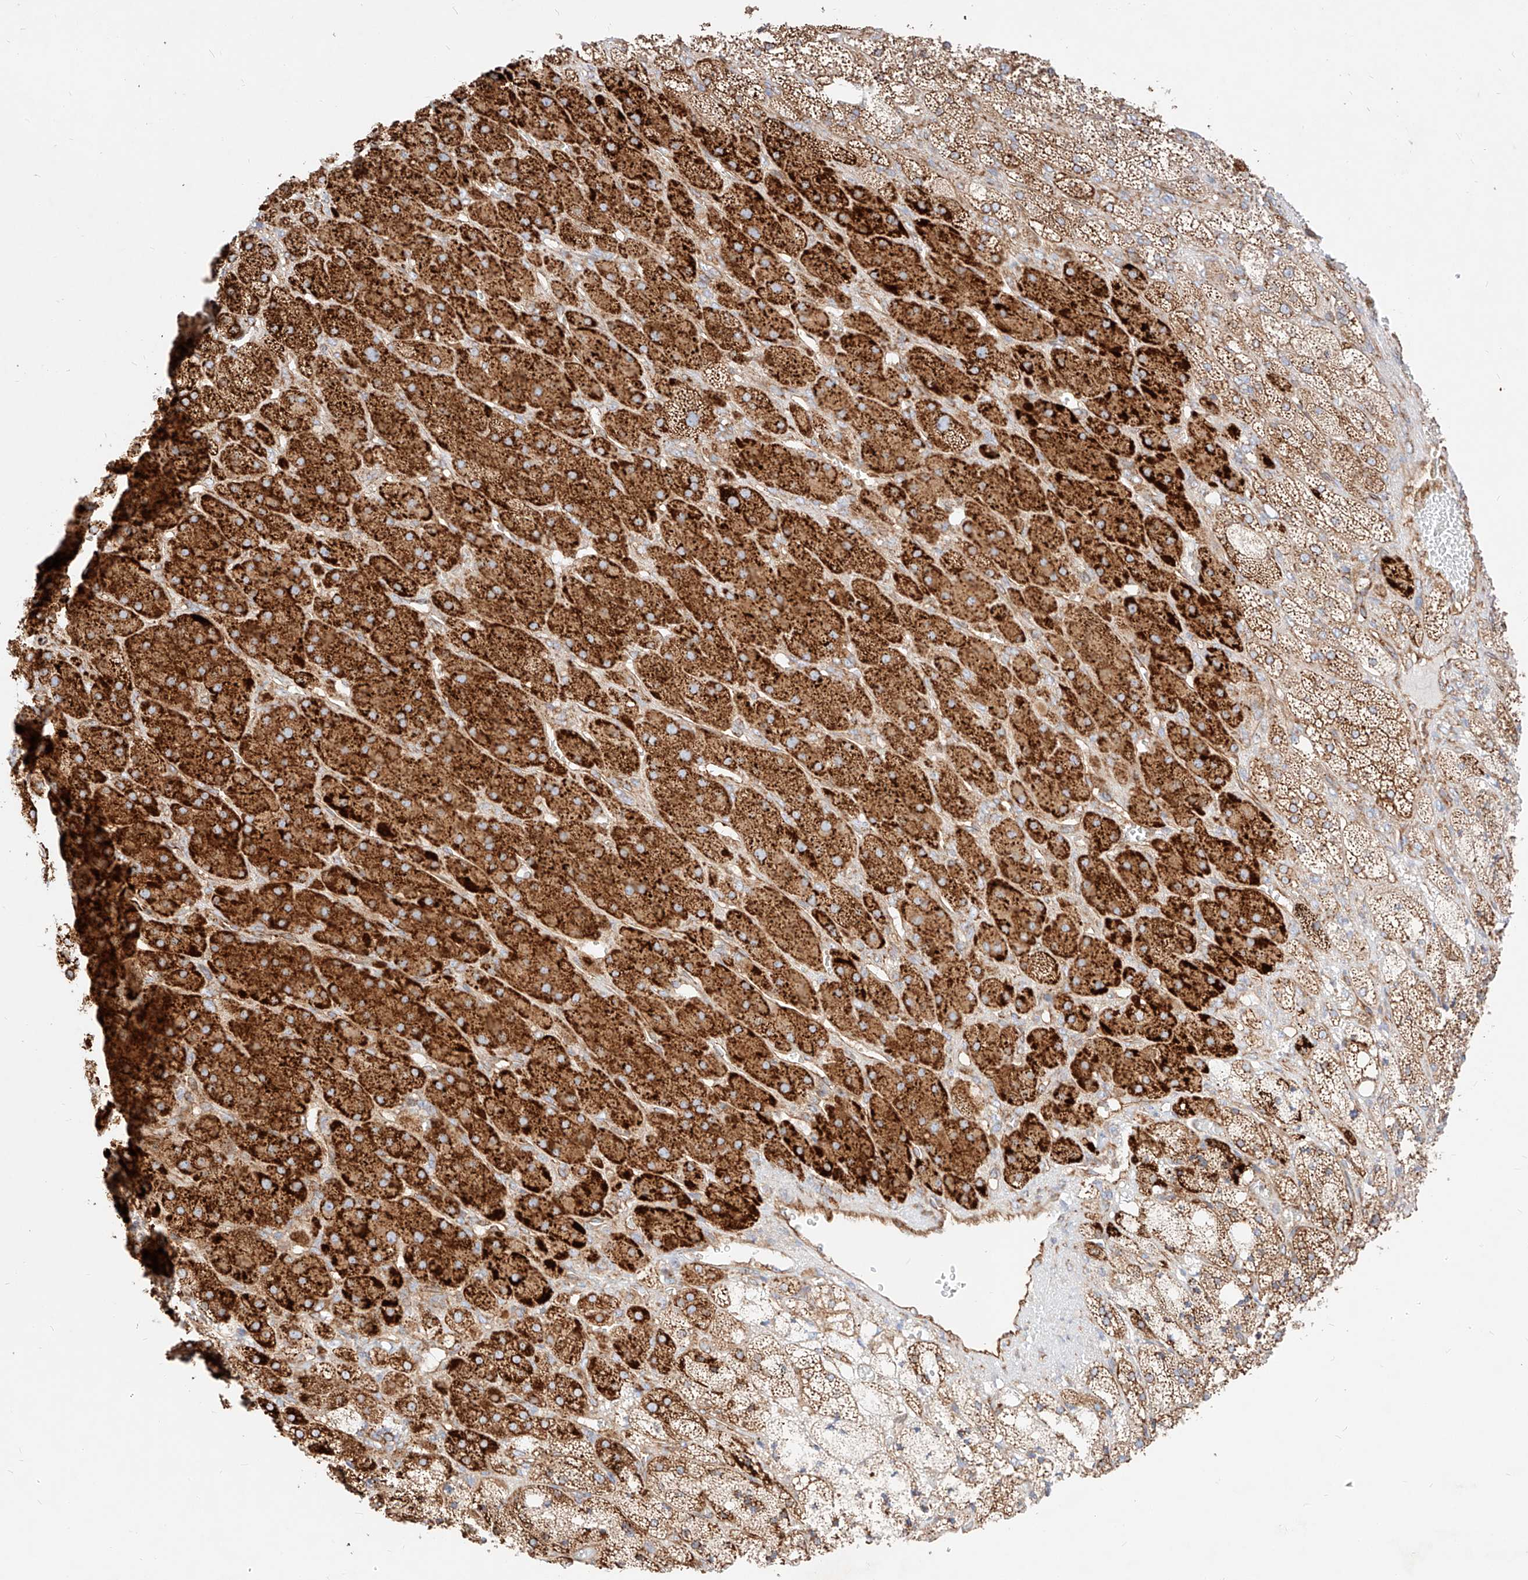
{"staining": {"intensity": "strong", "quantity": ">75%", "location": "cytoplasmic/membranous"}, "tissue": "adrenal gland", "cell_type": "Glandular cells", "image_type": "normal", "snomed": [{"axis": "morphology", "description": "Normal tissue, NOS"}, {"axis": "topography", "description": "Adrenal gland"}], "caption": "Immunohistochemical staining of benign human adrenal gland exhibits strong cytoplasmic/membranous protein staining in about >75% of glandular cells. Ihc stains the protein in brown and the nuclei are stained blue.", "gene": "CSGALNACT2", "patient": {"sex": "male", "age": 61}}